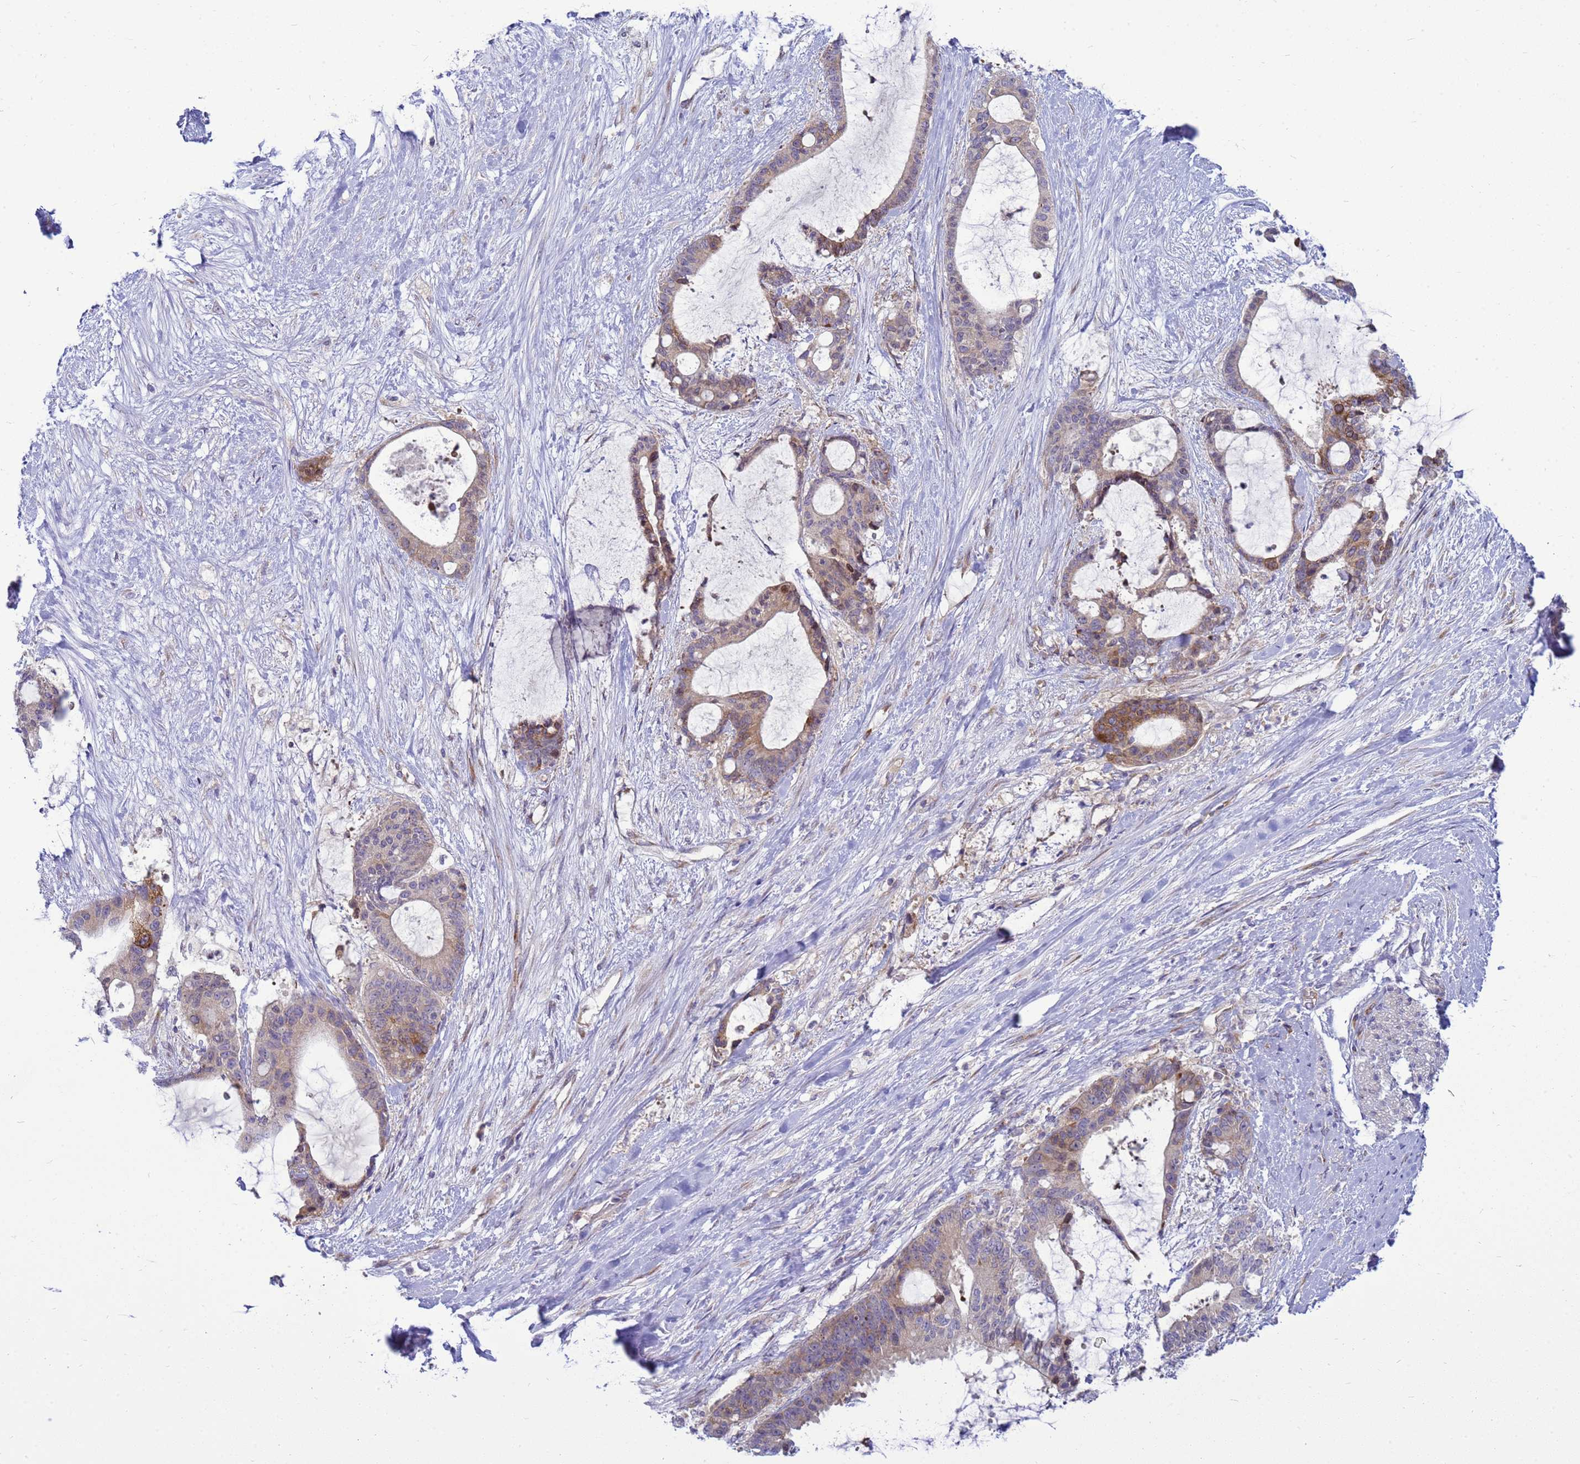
{"staining": {"intensity": "weak", "quantity": "25%-75%", "location": "cytoplasmic/membranous"}, "tissue": "liver cancer", "cell_type": "Tumor cells", "image_type": "cancer", "snomed": [{"axis": "morphology", "description": "Normal tissue, NOS"}, {"axis": "morphology", "description": "Cholangiocarcinoma"}, {"axis": "topography", "description": "Liver"}, {"axis": "topography", "description": "Peripheral nerve tissue"}], "caption": "About 25%-75% of tumor cells in human cholangiocarcinoma (liver) demonstrate weak cytoplasmic/membranous protein expression as visualized by brown immunohistochemical staining.", "gene": "MON1B", "patient": {"sex": "female", "age": 73}}